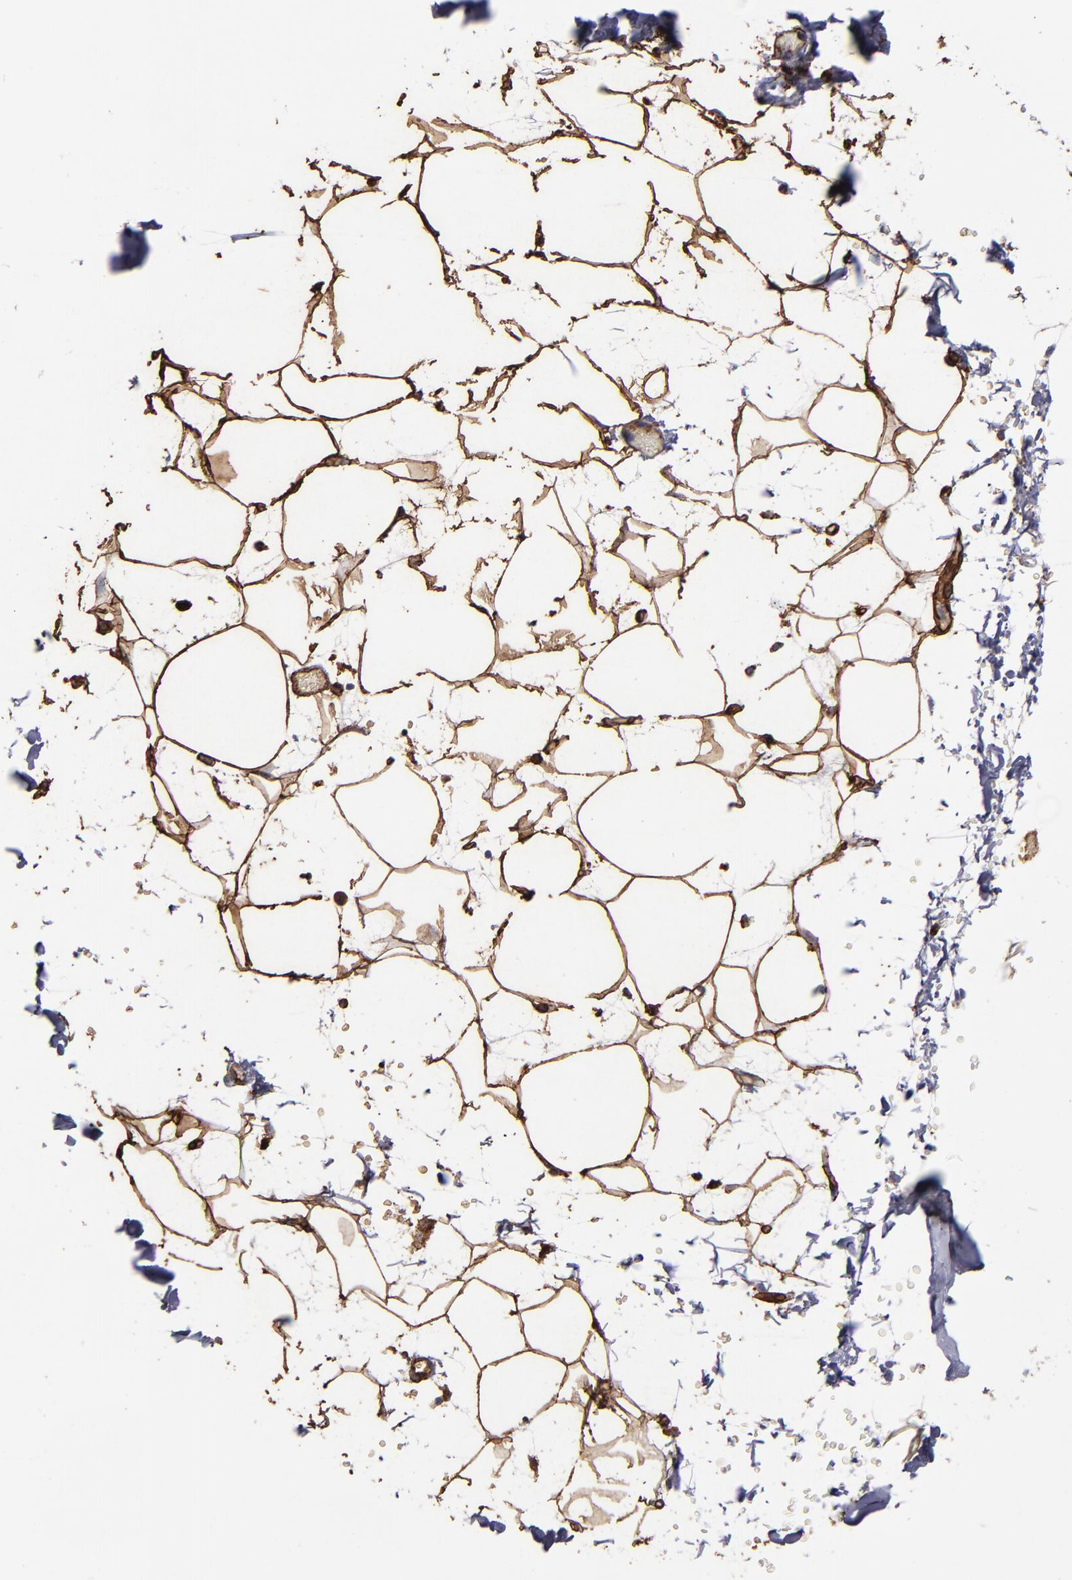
{"staining": {"intensity": "strong", "quantity": ">75%", "location": "cytoplasmic/membranous"}, "tissue": "adipose tissue", "cell_type": "Adipocytes", "image_type": "normal", "snomed": [{"axis": "morphology", "description": "Normal tissue, NOS"}, {"axis": "topography", "description": "Soft tissue"}], "caption": "Immunohistochemical staining of benign adipose tissue reveals >75% levels of strong cytoplasmic/membranous protein staining in about >75% of adipocytes. (brown staining indicates protein expression, while blue staining denotes nuclei).", "gene": "CD36", "patient": {"sex": "male", "age": 72}}